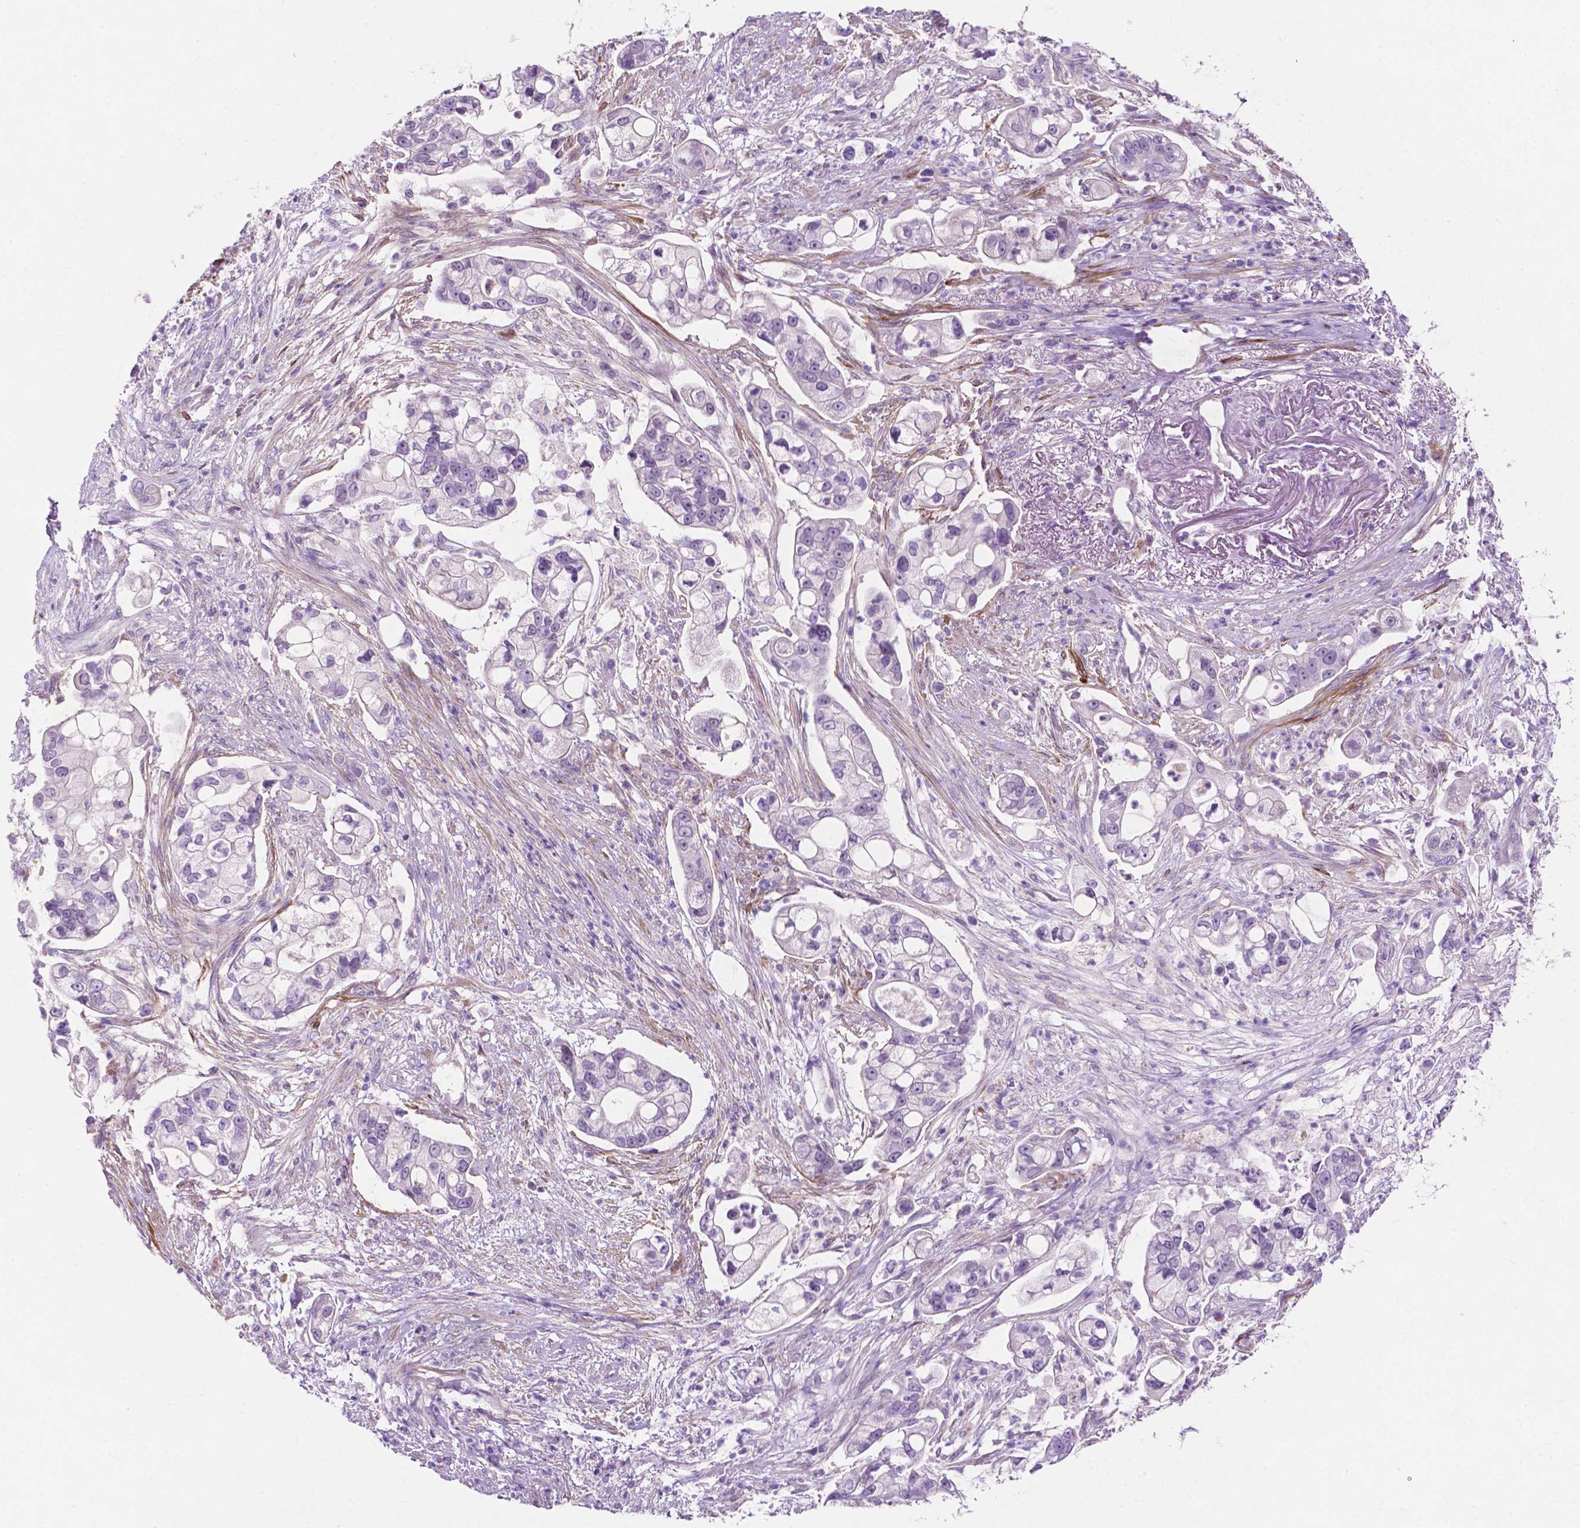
{"staining": {"intensity": "negative", "quantity": "none", "location": "none"}, "tissue": "pancreatic cancer", "cell_type": "Tumor cells", "image_type": "cancer", "snomed": [{"axis": "morphology", "description": "Adenocarcinoma, NOS"}, {"axis": "topography", "description": "Pancreas"}], "caption": "High magnification brightfield microscopy of pancreatic cancer (adenocarcinoma) stained with DAB (3,3'-diaminobenzidine) (brown) and counterstained with hematoxylin (blue): tumor cells show no significant staining.", "gene": "ASPG", "patient": {"sex": "female", "age": 69}}